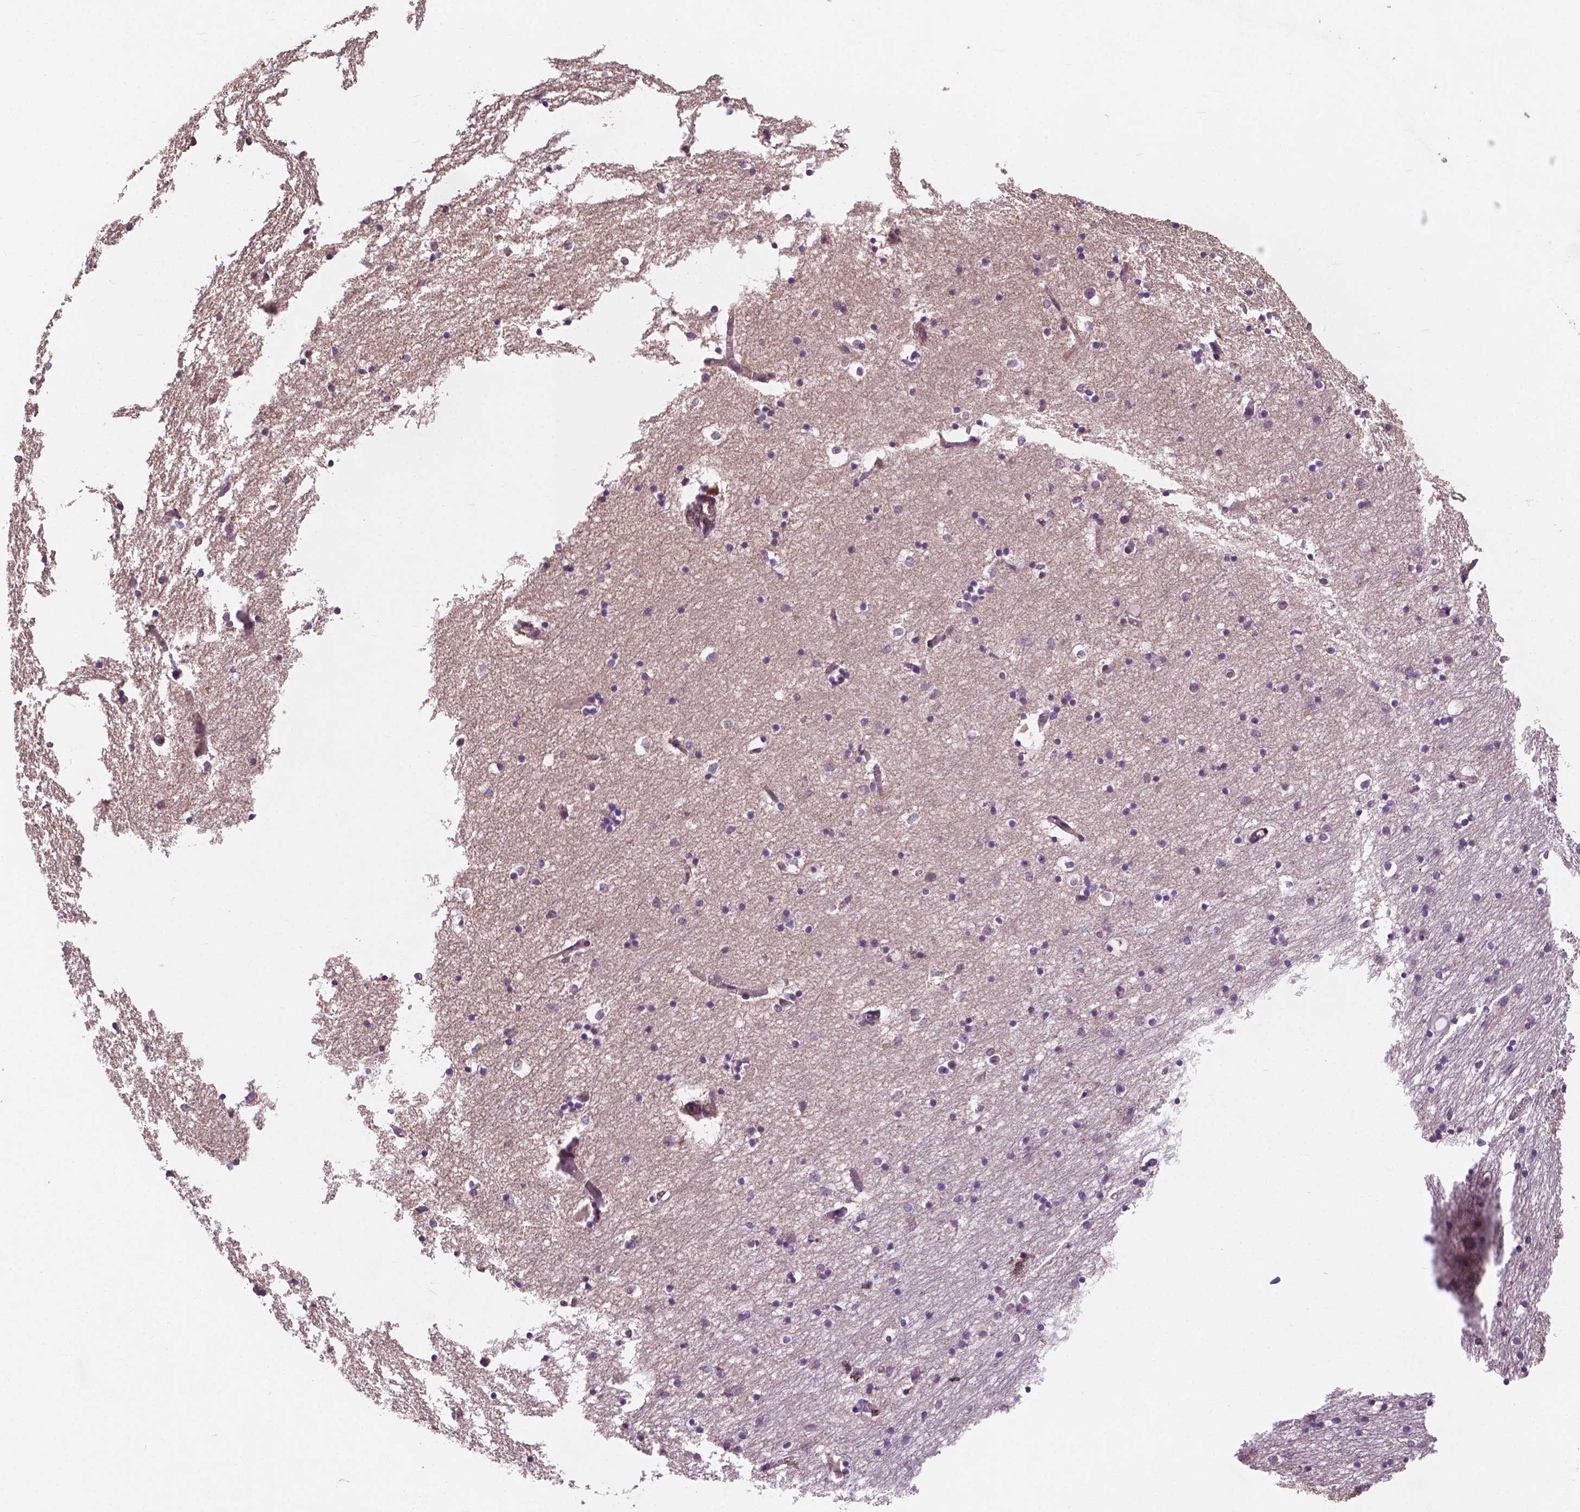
{"staining": {"intensity": "negative", "quantity": "none", "location": "none"}, "tissue": "hippocampus", "cell_type": "Glial cells", "image_type": "normal", "snomed": [{"axis": "morphology", "description": "Normal tissue, NOS"}, {"axis": "topography", "description": "Lateral ventricle wall"}, {"axis": "topography", "description": "Hippocampus"}], "caption": "High power microscopy histopathology image of an immunohistochemistry (IHC) micrograph of benign hippocampus, revealing no significant expression in glial cells.", "gene": "GJA9", "patient": {"sex": "female", "age": 63}}